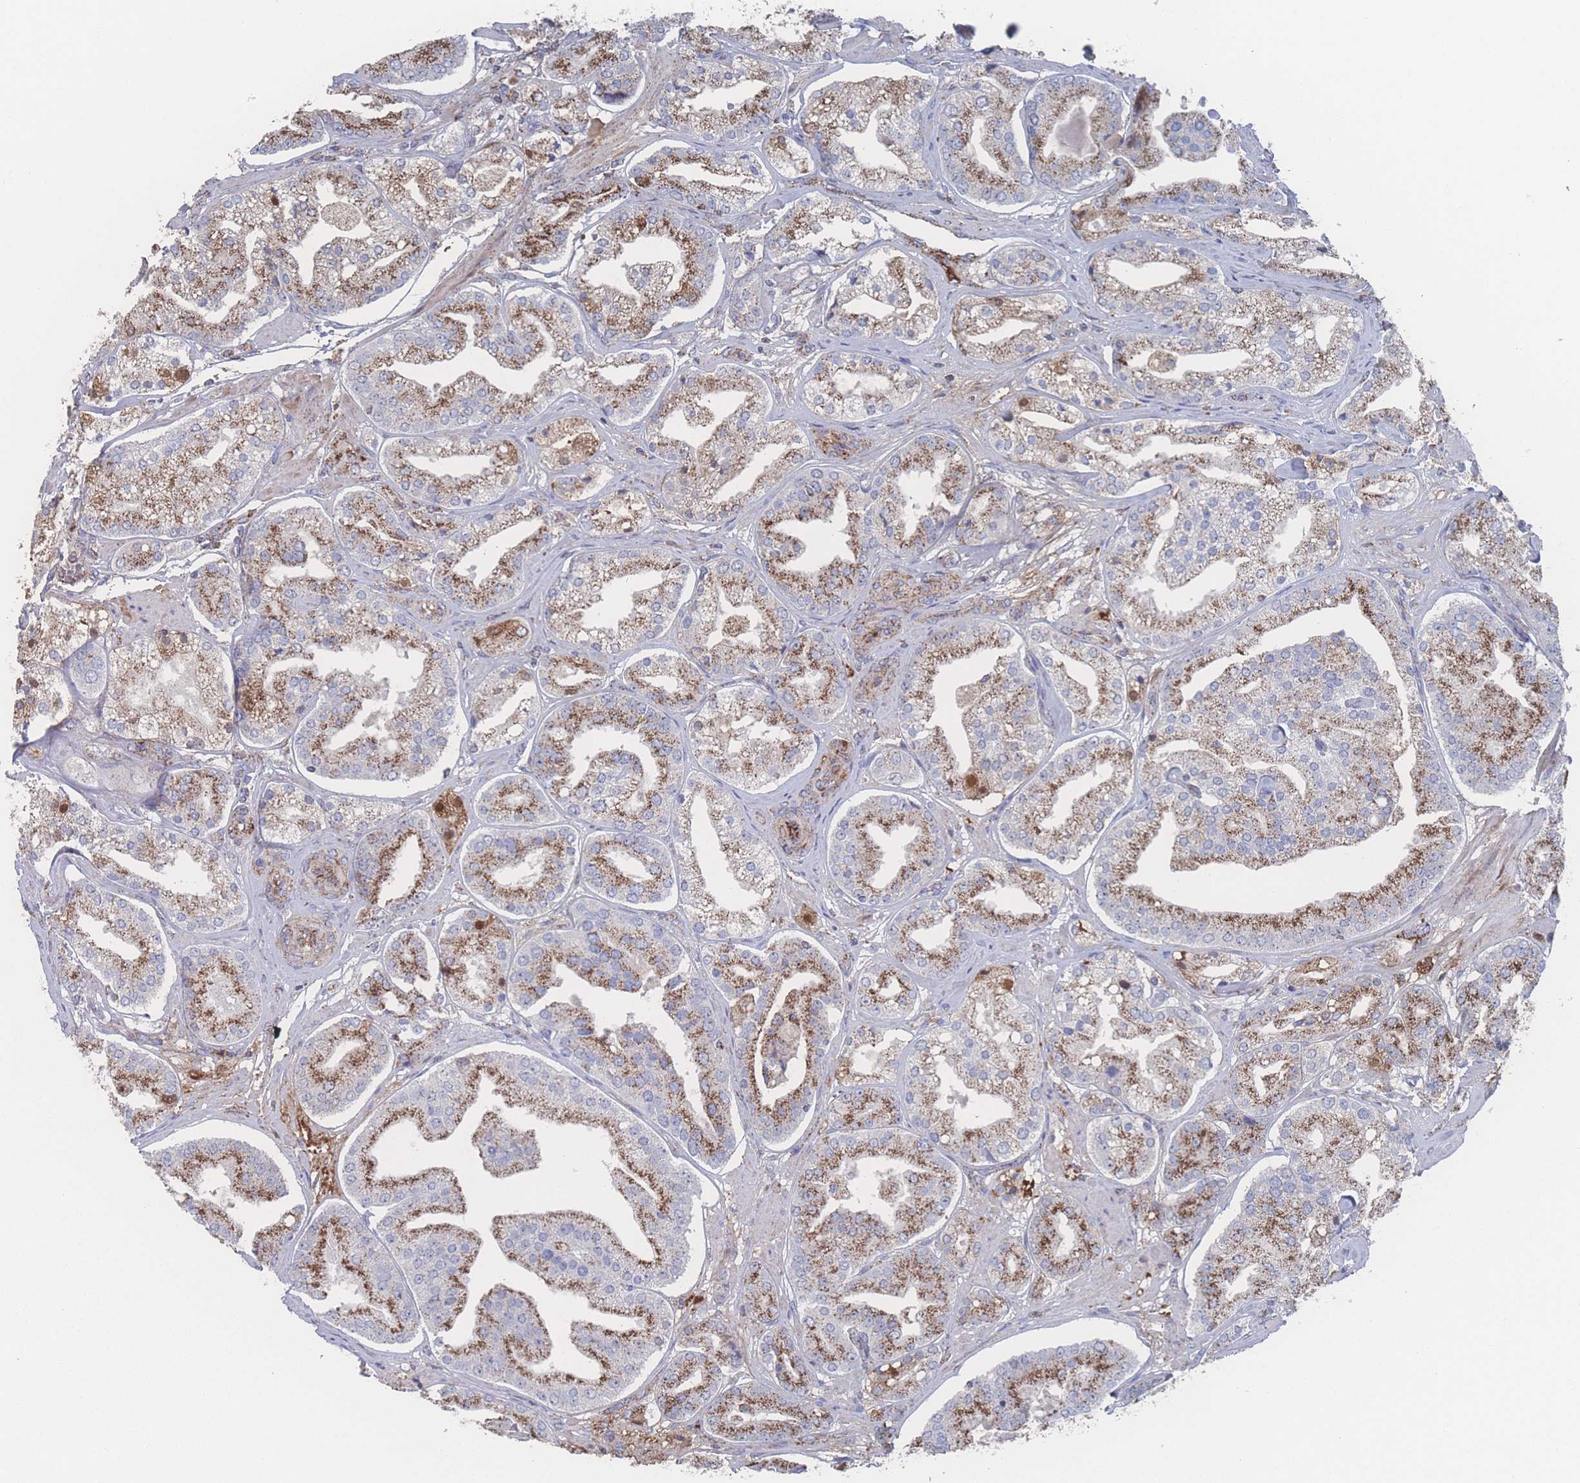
{"staining": {"intensity": "strong", "quantity": ">75%", "location": "cytoplasmic/membranous"}, "tissue": "prostate cancer", "cell_type": "Tumor cells", "image_type": "cancer", "snomed": [{"axis": "morphology", "description": "Adenocarcinoma, High grade"}, {"axis": "topography", "description": "Prostate"}], "caption": "The micrograph displays immunohistochemical staining of prostate cancer. There is strong cytoplasmic/membranous staining is present in approximately >75% of tumor cells.", "gene": "PEX14", "patient": {"sex": "male", "age": 63}}